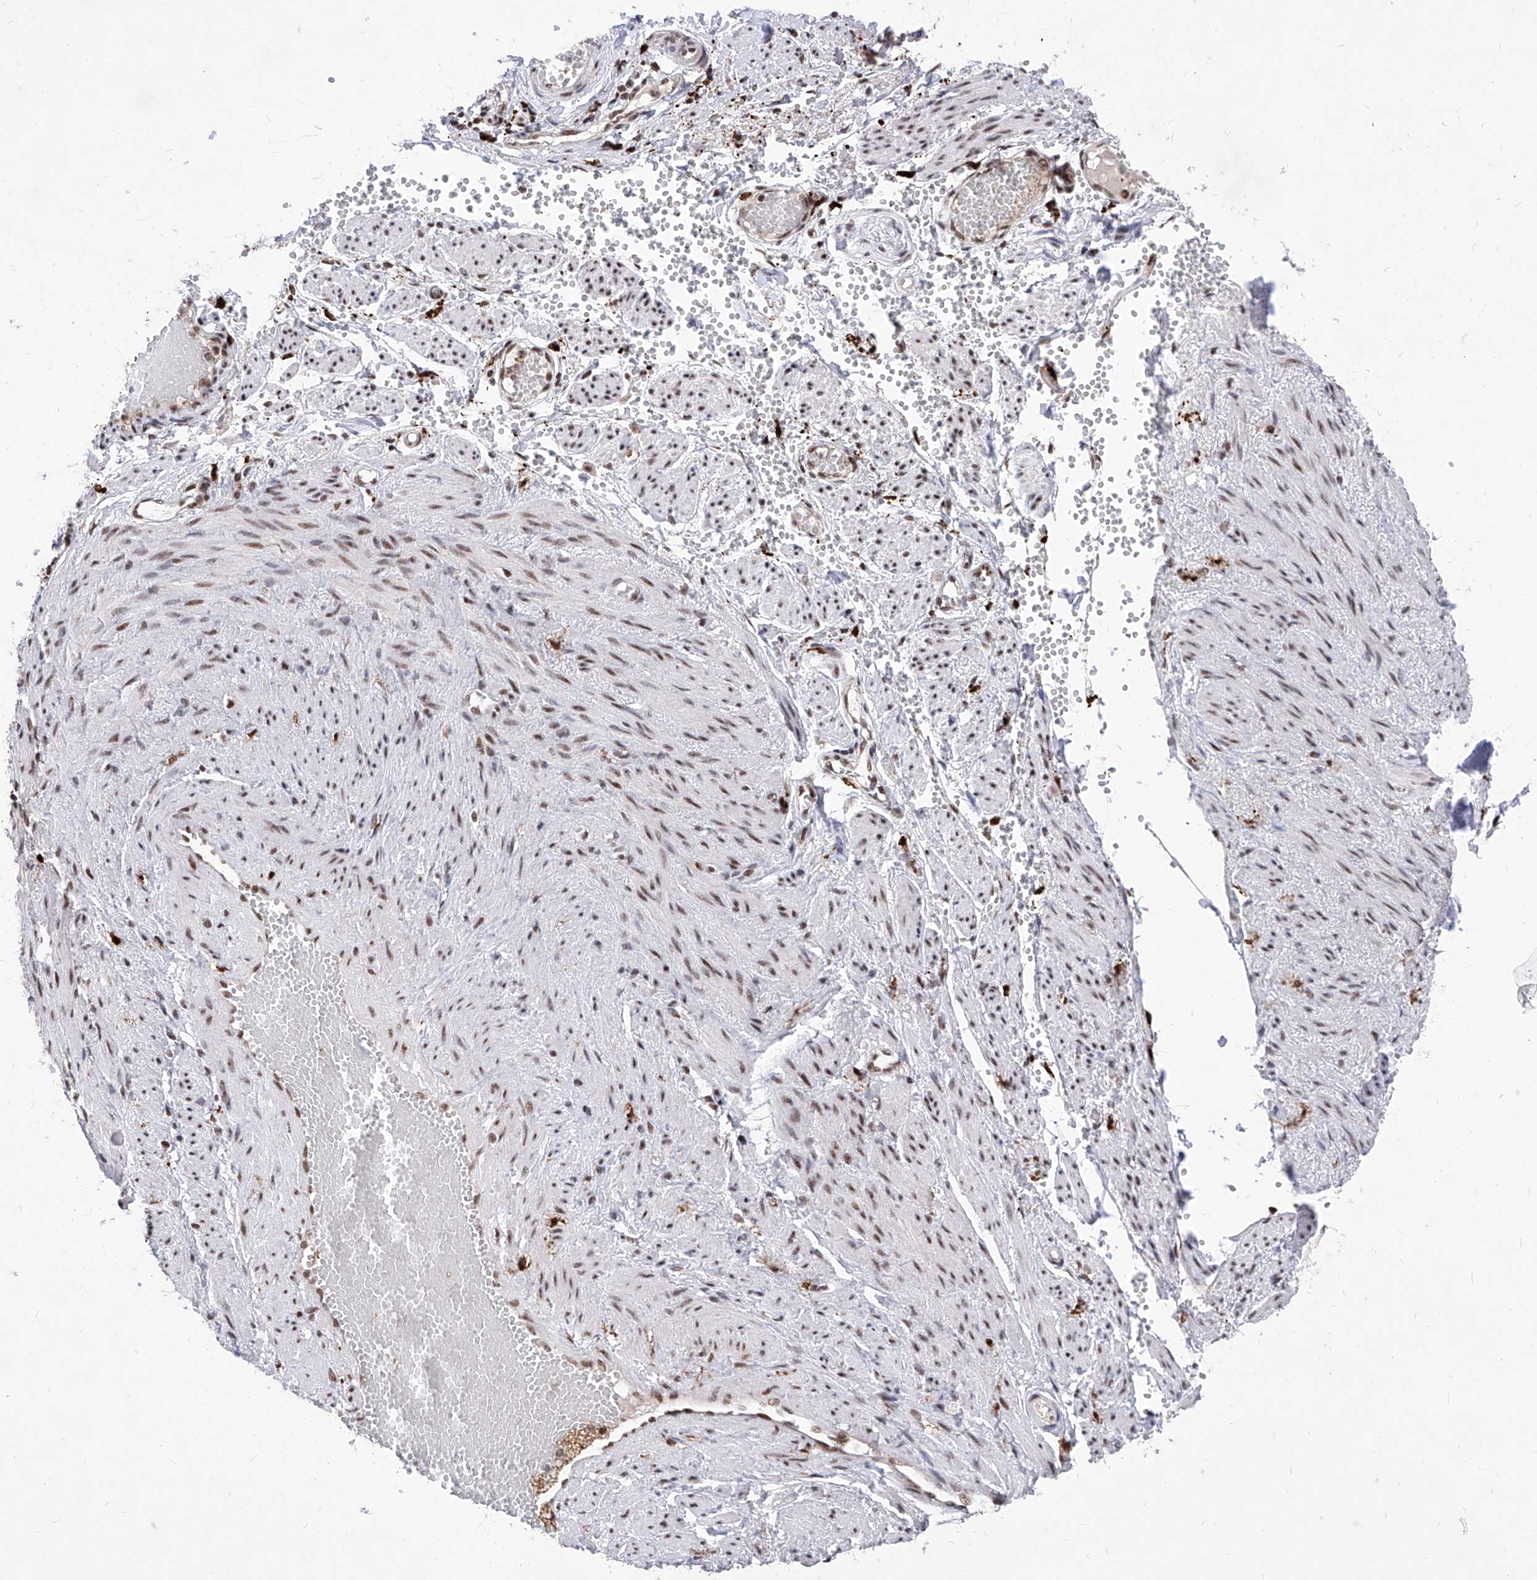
{"staining": {"intensity": "negative", "quantity": "none", "location": "none"}, "tissue": "adipose tissue", "cell_type": "Adipocytes", "image_type": "normal", "snomed": [{"axis": "morphology", "description": "Normal tissue, NOS"}, {"axis": "topography", "description": "Smooth muscle"}, {"axis": "topography", "description": "Peripheral nerve tissue"}], "caption": "IHC photomicrograph of benign human adipose tissue stained for a protein (brown), which shows no expression in adipocytes. (DAB IHC with hematoxylin counter stain).", "gene": "PHF5A", "patient": {"sex": "female", "age": 39}}